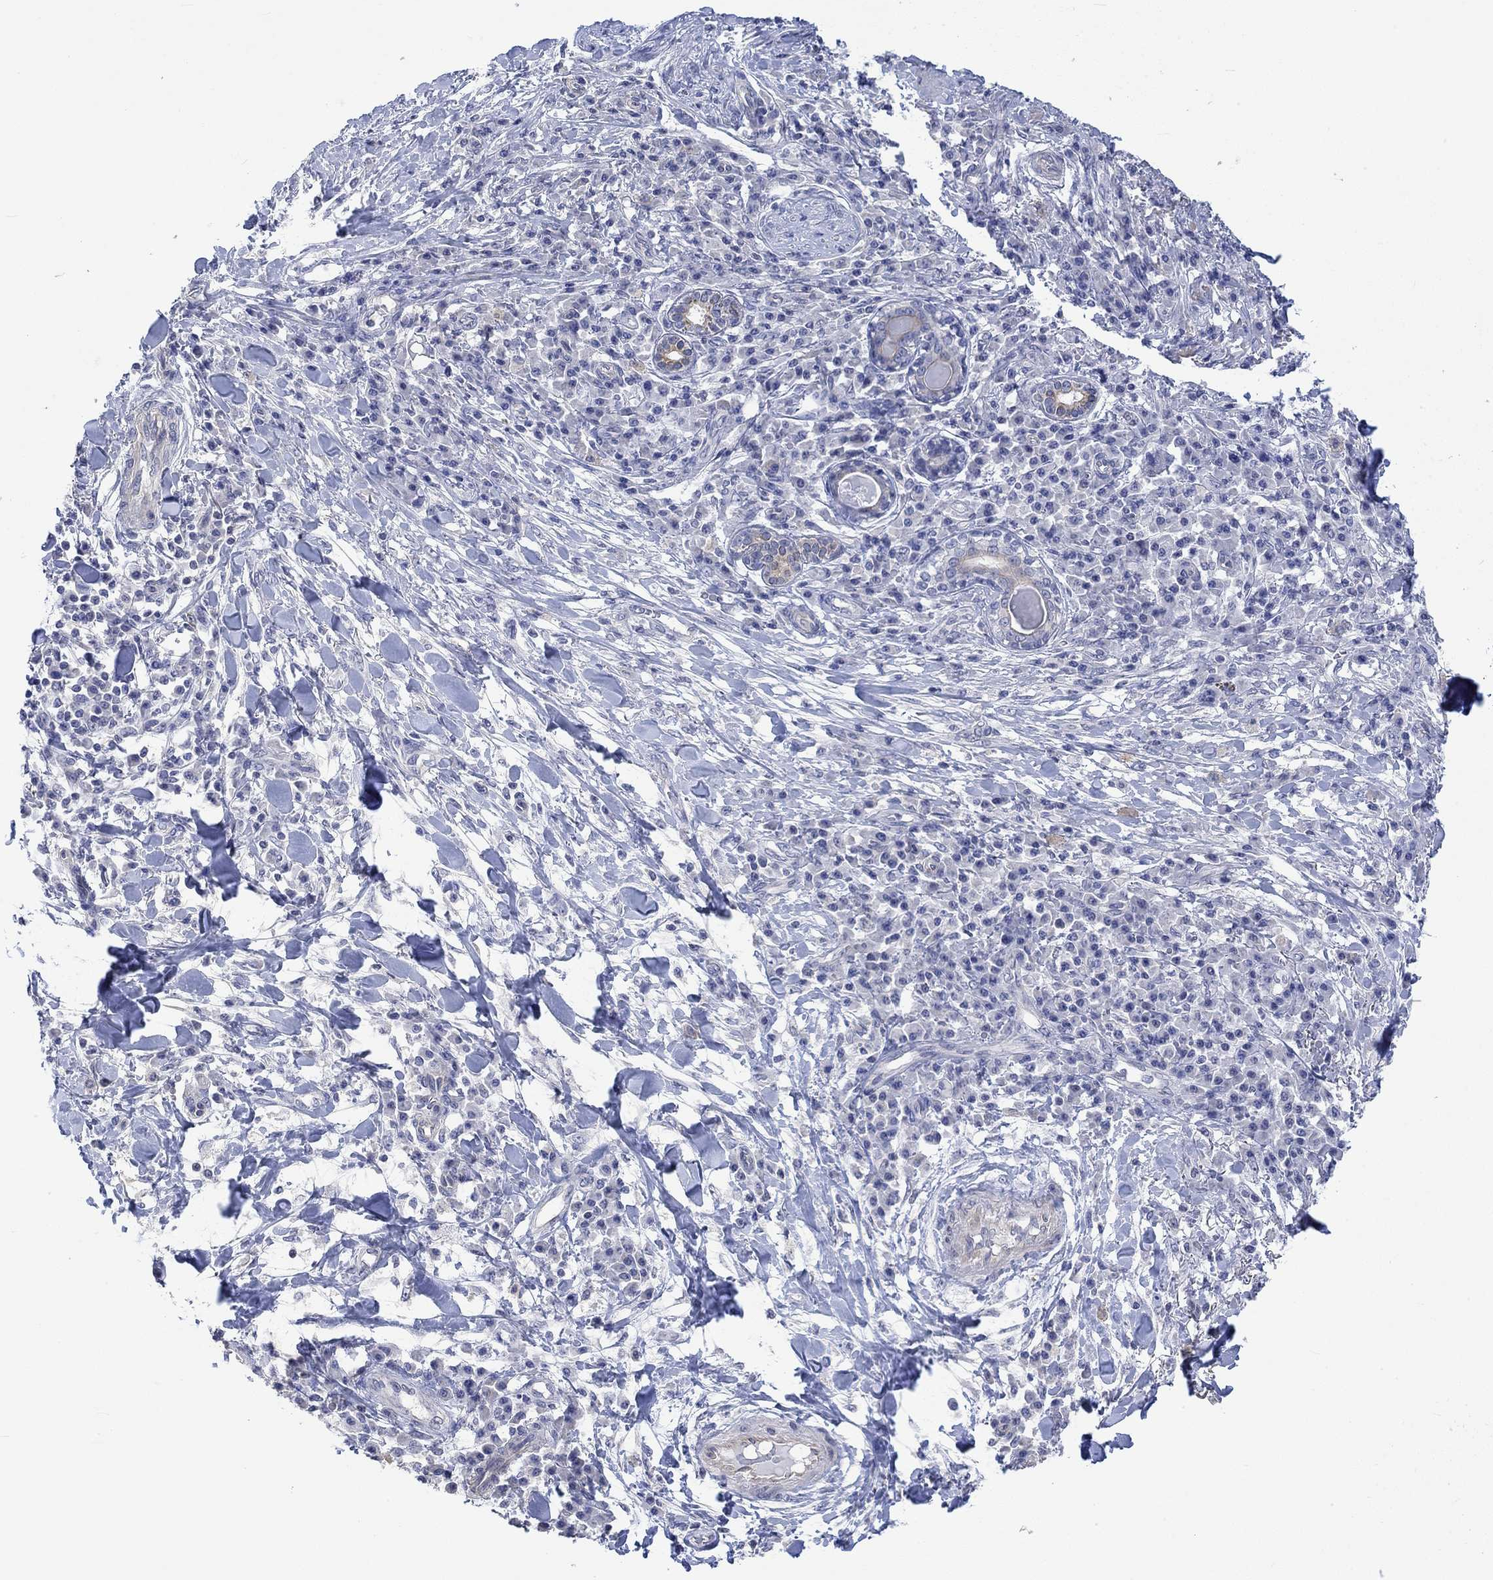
{"staining": {"intensity": "weak", "quantity": "<25%", "location": "cytoplasmic/membranous"}, "tissue": "skin cancer", "cell_type": "Tumor cells", "image_type": "cancer", "snomed": [{"axis": "morphology", "description": "Squamous cell carcinoma, NOS"}, {"axis": "topography", "description": "Skin"}], "caption": "Immunohistochemistry (IHC) photomicrograph of skin cancer (squamous cell carcinoma) stained for a protein (brown), which demonstrates no positivity in tumor cells.", "gene": "AGRP", "patient": {"sex": "male", "age": 92}}